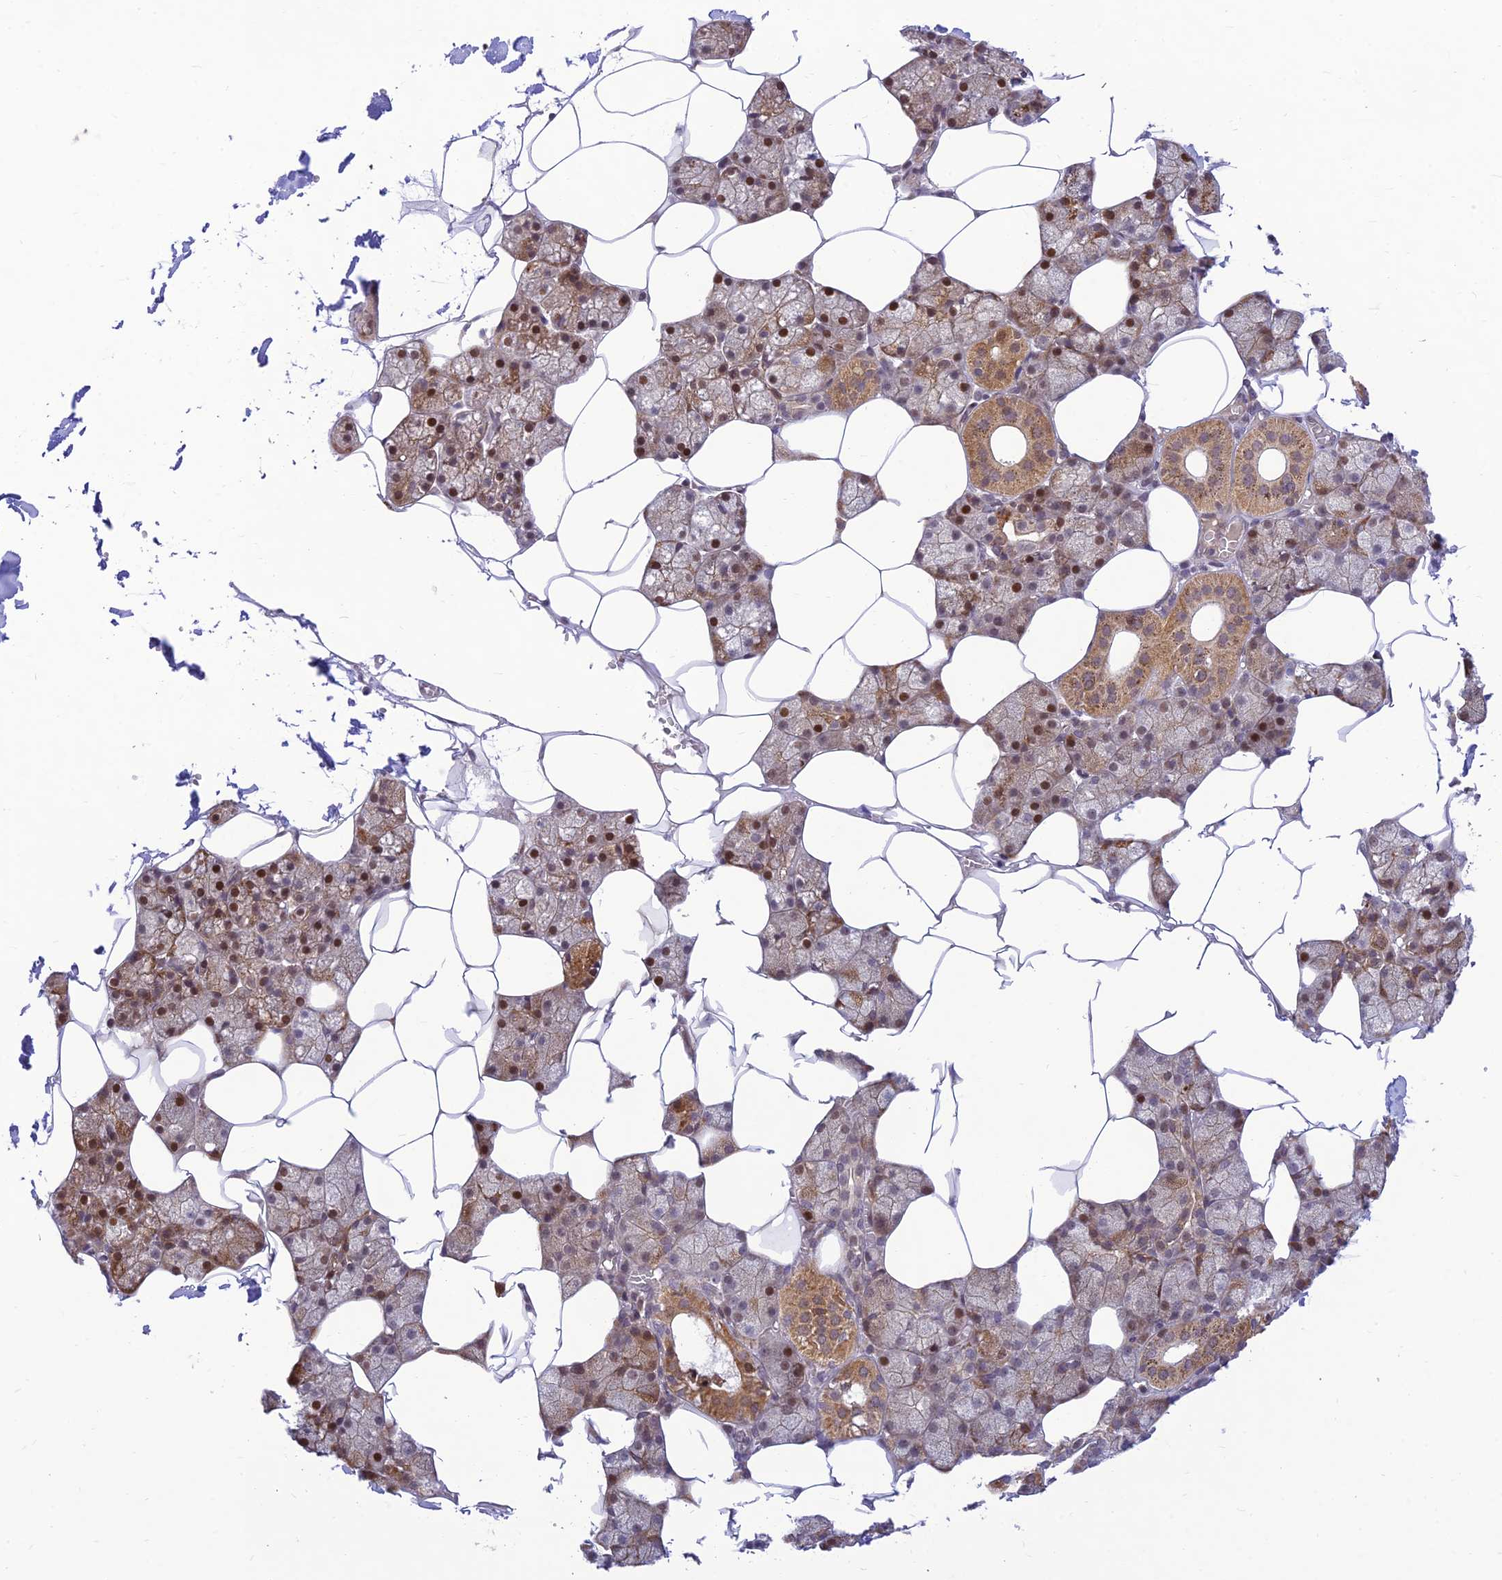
{"staining": {"intensity": "moderate", "quantity": ">75%", "location": "cytoplasmic/membranous,nuclear"}, "tissue": "salivary gland", "cell_type": "Glandular cells", "image_type": "normal", "snomed": [{"axis": "morphology", "description": "Normal tissue, NOS"}, {"axis": "topography", "description": "Salivary gland"}], "caption": "Protein expression analysis of unremarkable human salivary gland reveals moderate cytoplasmic/membranous,nuclear positivity in approximately >75% of glandular cells. Using DAB (brown) and hematoxylin (blue) stains, captured at high magnification using brightfield microscopy.", "gene": "MICOS13", "patient": {"sex": "male", "age": 62}}